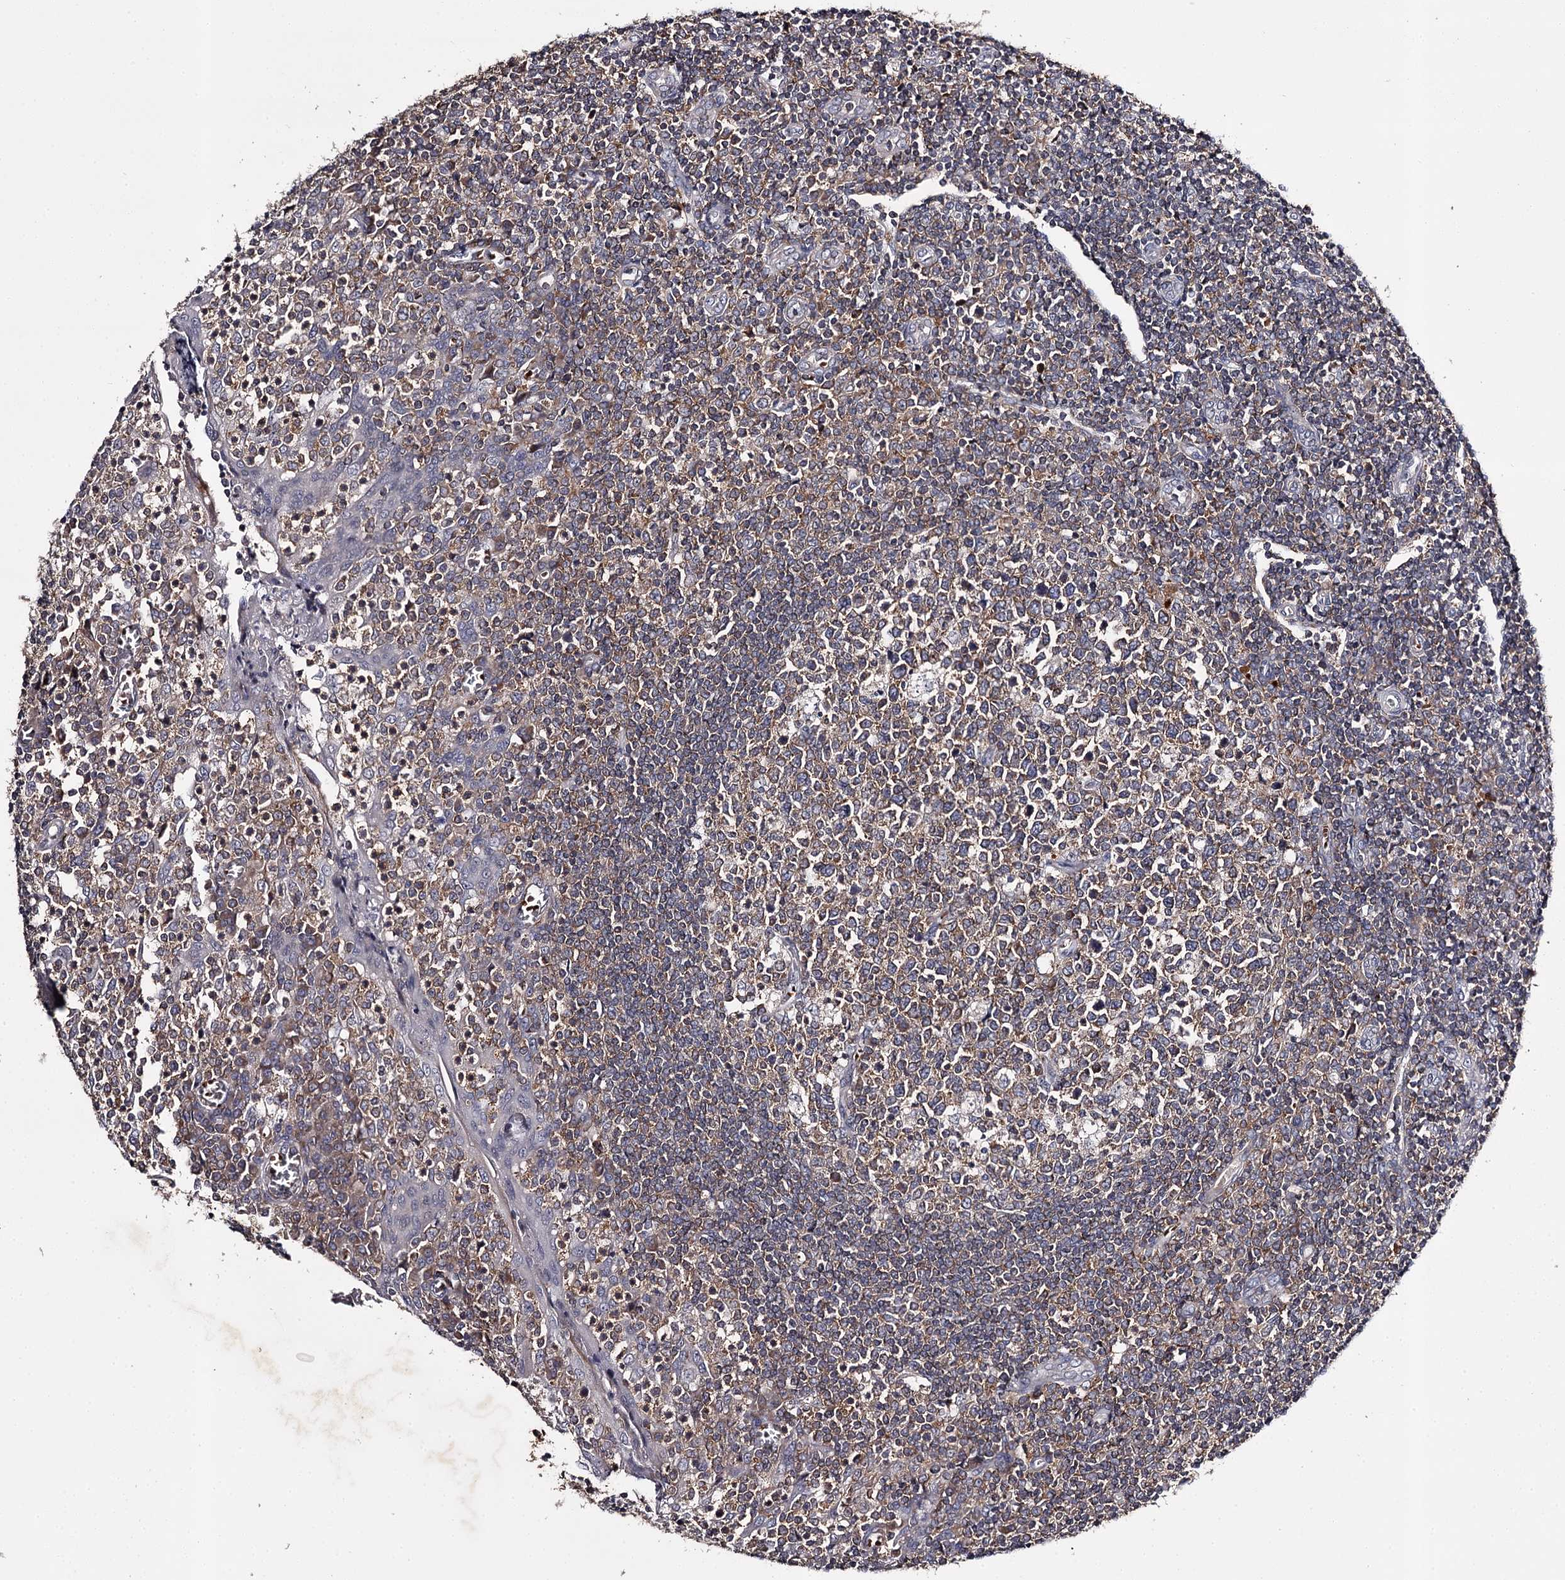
{"staining": {"intensity": "moderate", "quantity": ">75%", "location": "cytoplasmic/membranous"}, "tissue": "tonsil", "cell_type": "Germinal center cells", "image_type": "normal", "snomed": [{"axis": "morphology", "description": "Normal tissue, NOS"}, {"axis": "topography", "description": "Tonsil"}], "caption": "IHC staining of unremarkable tonsil, which shows medium levels of moderate cytoplasmic/membranous expression in about >75% of germinal center cells indicating moderate cytoplasmic/membranous protein staining. The staining was performed using DAB (brown) for protein detection and nuclei were counterstained in hematoxylin (blue).", "gene": "RASSF6", "patient": {"sex": "female", "age": 19}}